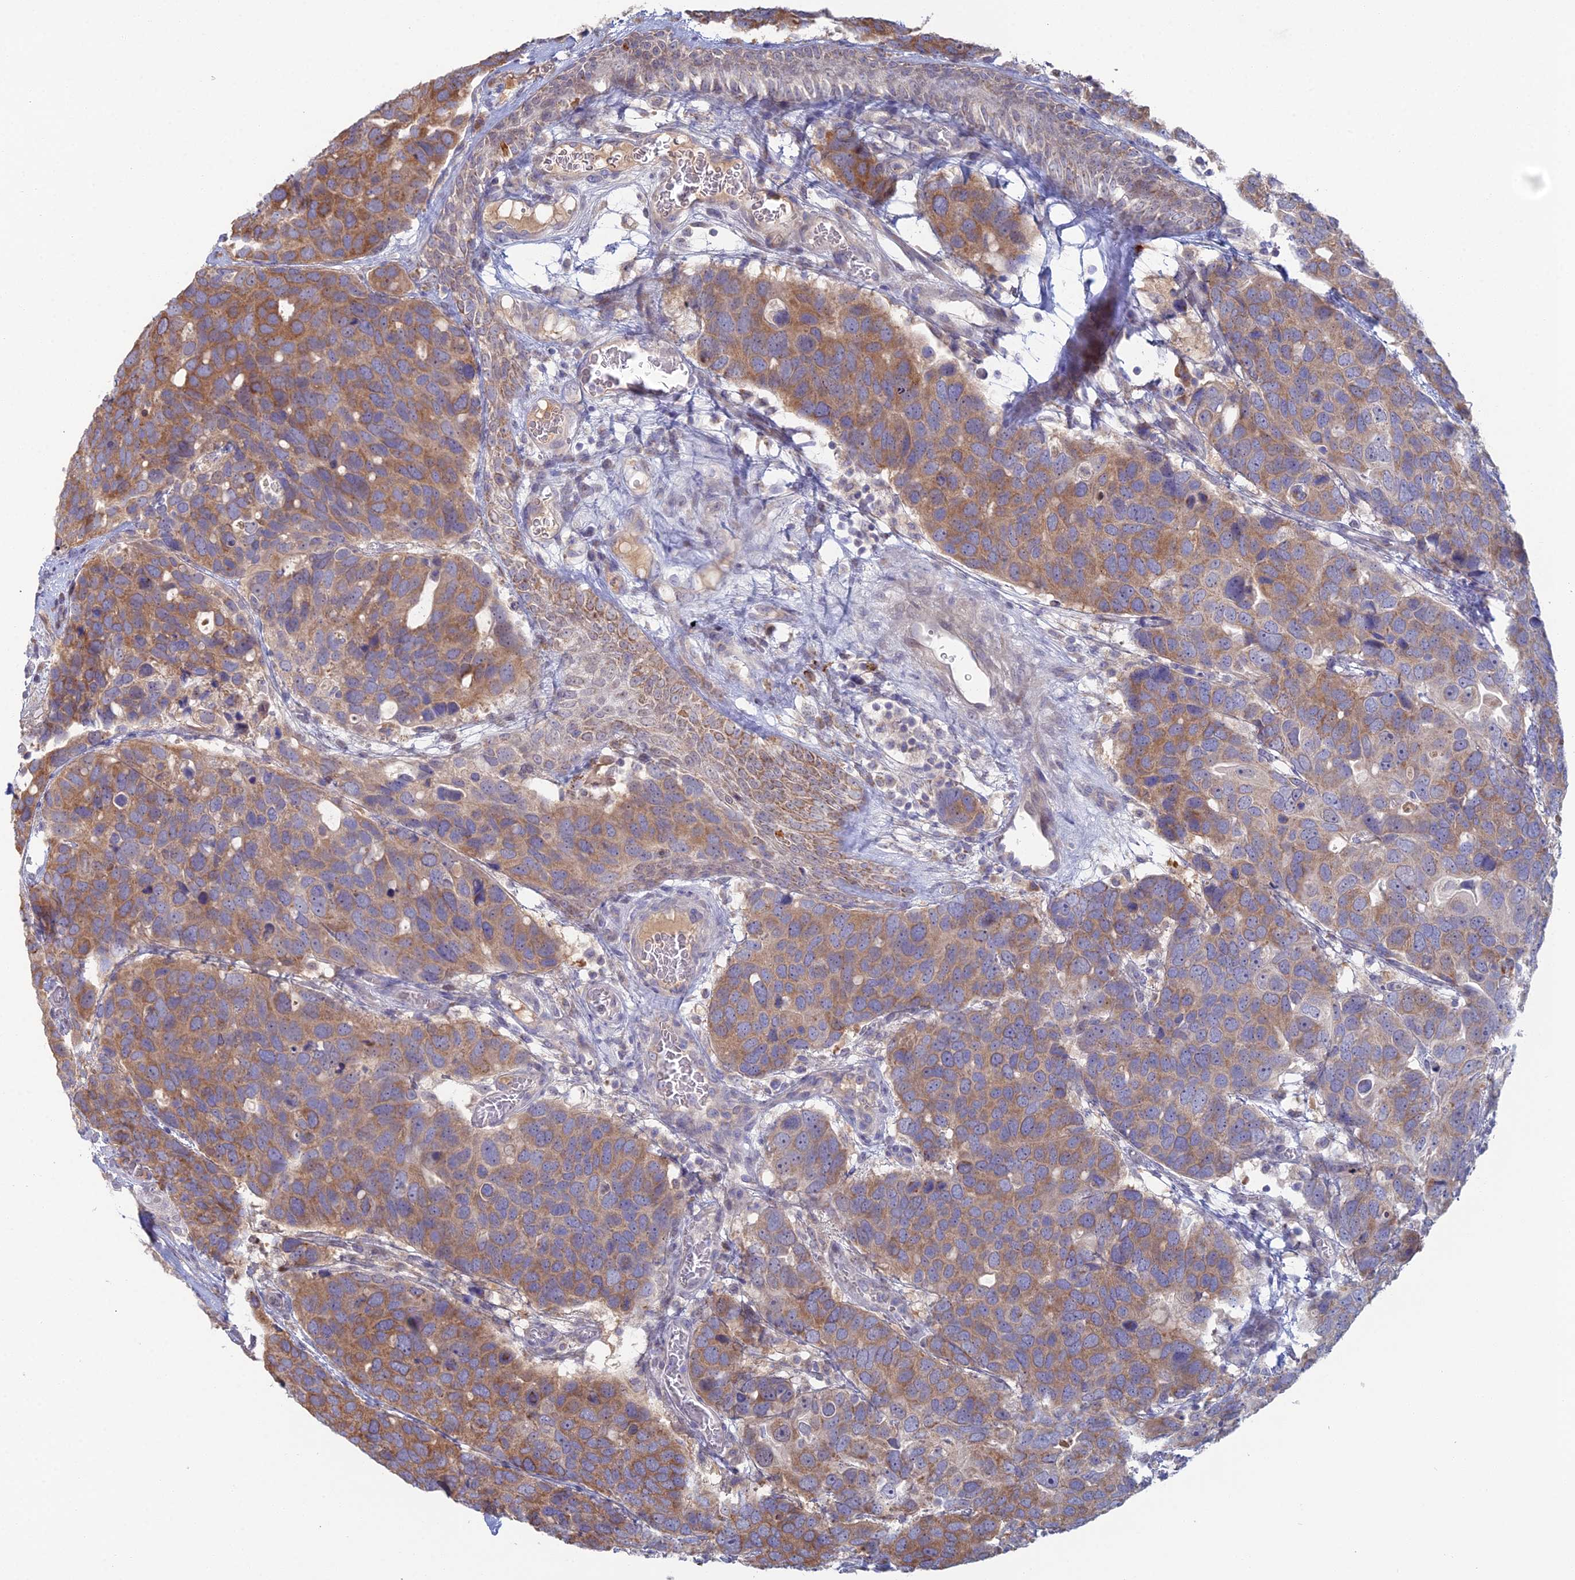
{"staining": {"intensity": "moderate", "quantity": "25%-75%", "location": "cytoplasmic/membranous"}, "tissue": "breast cancer", "cell_type": "Tumor cells", "image_type": "cancer", "snomed": [{"axis": "morphology", "description": "Duct carcinoma"}, {"axis": "topography", "description": "Breast"}], "caption": "This photomicrograph shows immunohistochemistry (IHC) staining of human breast cancer (intraductal carcinoma), with medium moderate cytoplasmic/membranous staining in approximately 25%-75% of tumor cells.", "gene": "ARL16", "patient": {"sex": "female", "age": 83}}